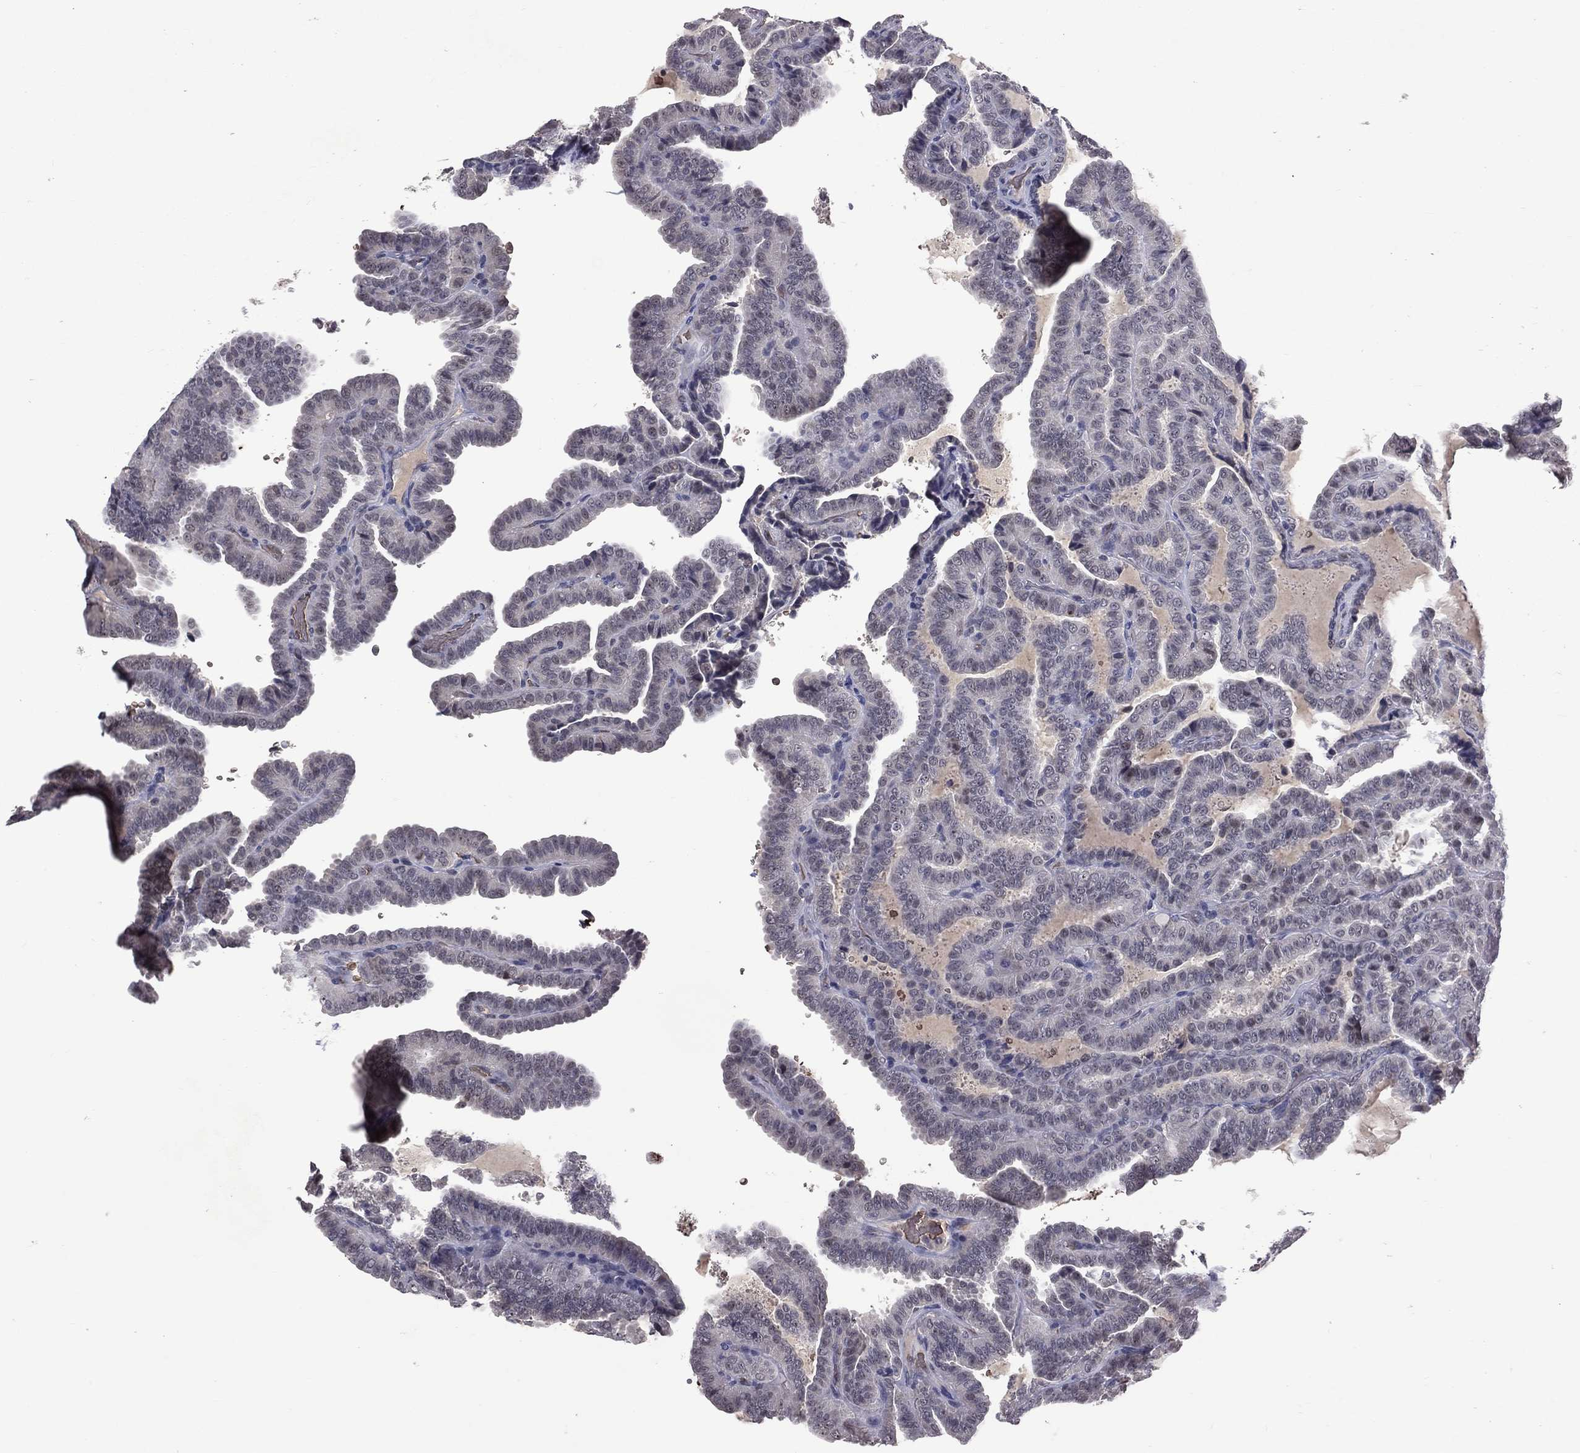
{"staining": {"intensity": "moderate", "quantity": "<25%", "location": "nuclear"}, "tissue": "thyroid cancer", "cell_type": "Tumor cells", "image_type": "cancer", "snomed": [{"axis": "morphology", "description": "Papillary adenocarcinoma, NOS"}, {"axis": "topography", "description": "Thyroid gland"}], "caption": "Moderate nuclear positivity for a protein is appreciated in about <25% of tumor cells of thyroid papillary adenocarcinoma using immunohistochemistry (IHC).", "gene": "DSG4", "patient": {"sex": "female", "age": 39}}